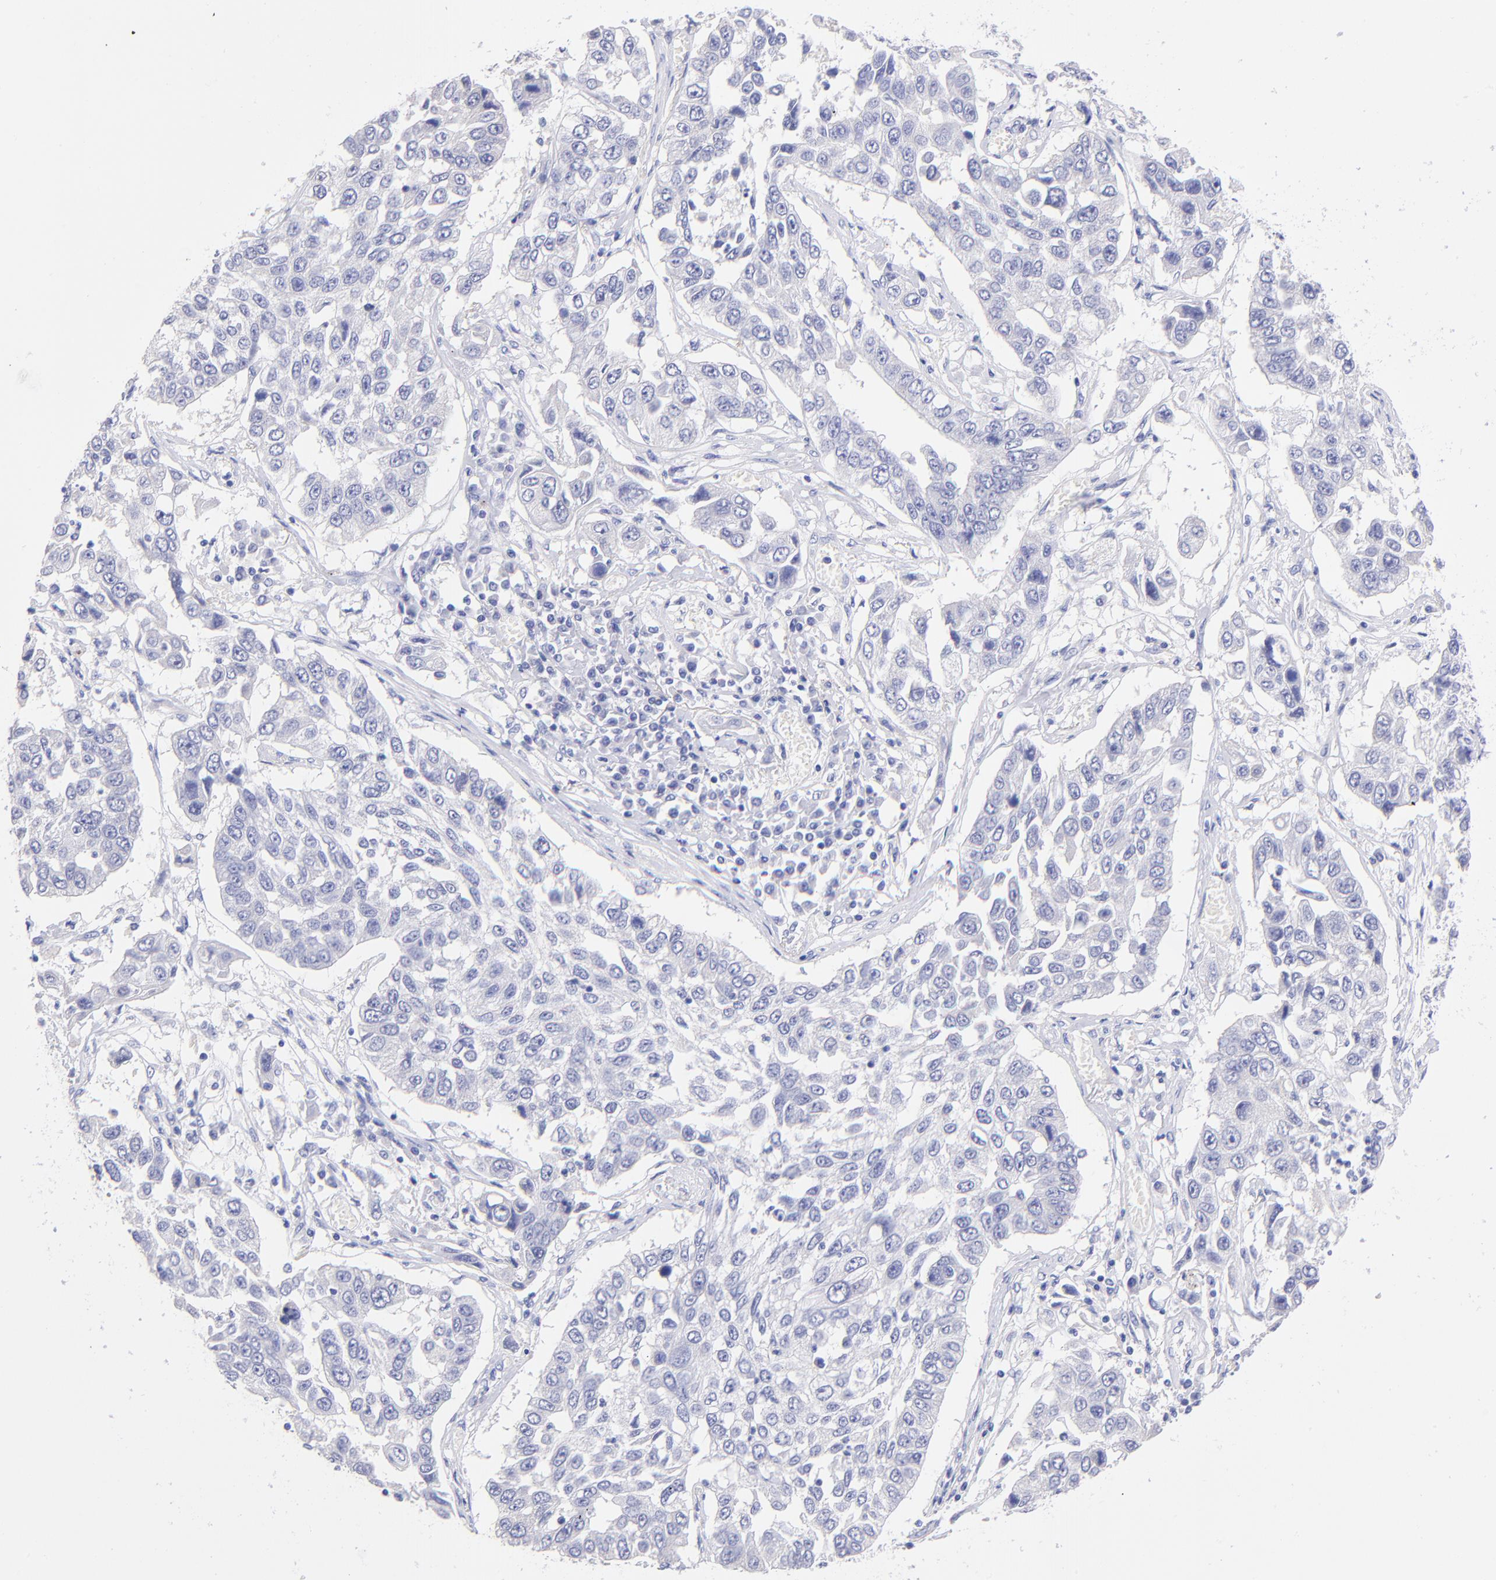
{"staining": {"intensity": "negative", "quantity": "none", "location": "none"}, "tissue": "lung cancer", "cell_type": "Tumor cells", "image_type": "cancer", "snomed": [{"axis": "morphology", "description": "Squamous cell carcinoma, NOS"}, {"axis": "topography", "description": "Lung"}], "caption": "DAB immunohistochemical staining of human lung cancer shows no significant positivity in tumor cells. The staining was performed using DAB (3,3'-diaminobenzidine) to visualize the protein expression in brown, while the nuclei were stained in blue with hematoxylin (Magnification: 20x).", "gene": "RAB3B", "patient": {"sex": "male", "age": 71}}